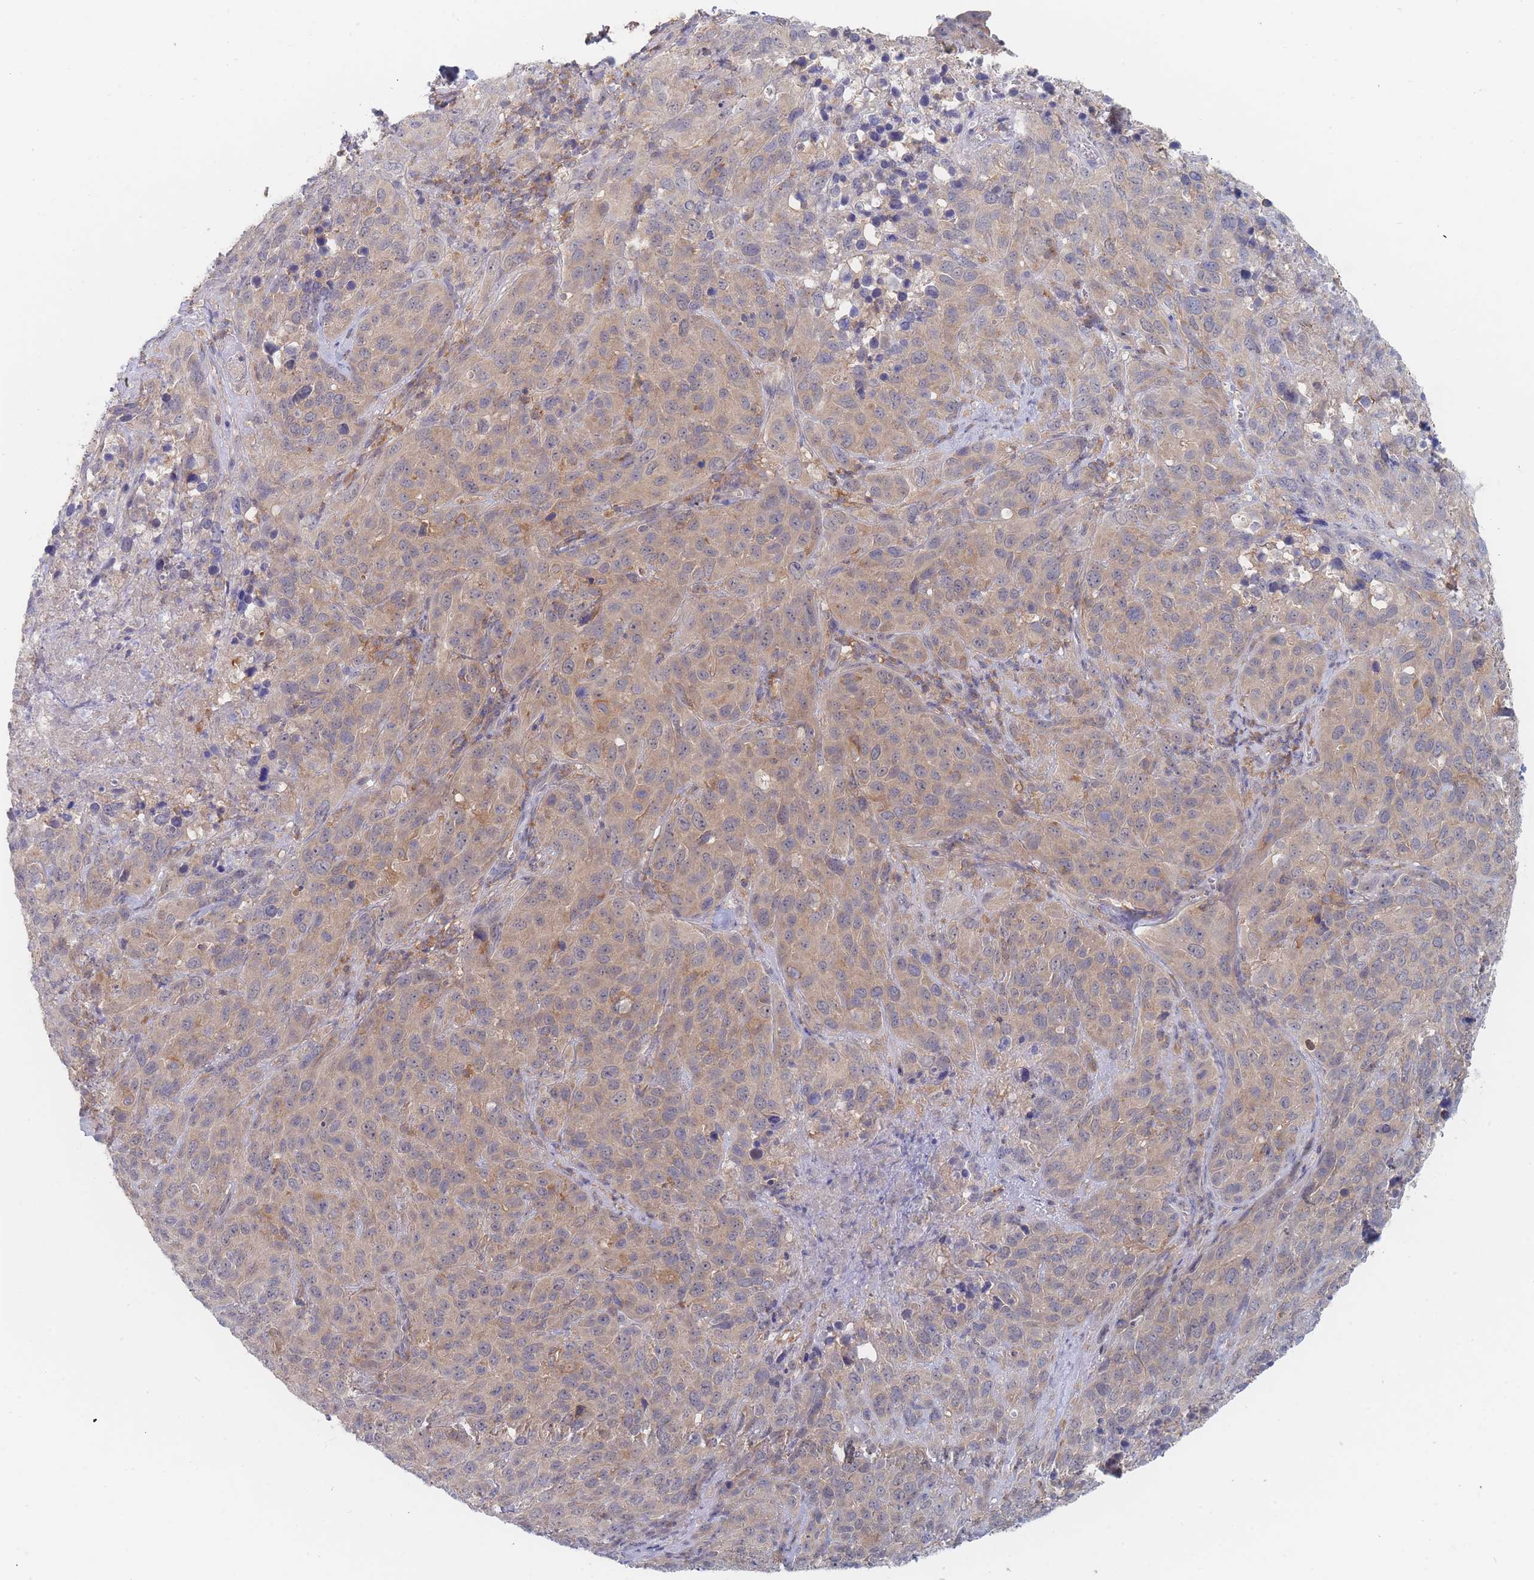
{"staining": {"intensity": "weak", "quantity": "25%-75%", "location": "cytoplasmic/membranous"}, "tissue": "cervical cancer", "cell_type": "Tumor cells", "image_type": "cancer", "snomed": [{"axis": "morphology", "description": "Squamous cell carcinoma, NOS"}, {"axis": "topography", "description": "Cervix"}], "caption": "Cervical cancer (squamous cell carcinoma) stained for a protein shows weak cytoplasmic/membranous positivity in tumor cells.", "gene": "PPP6C", "patient": {"sex": "female", "age": 51}}